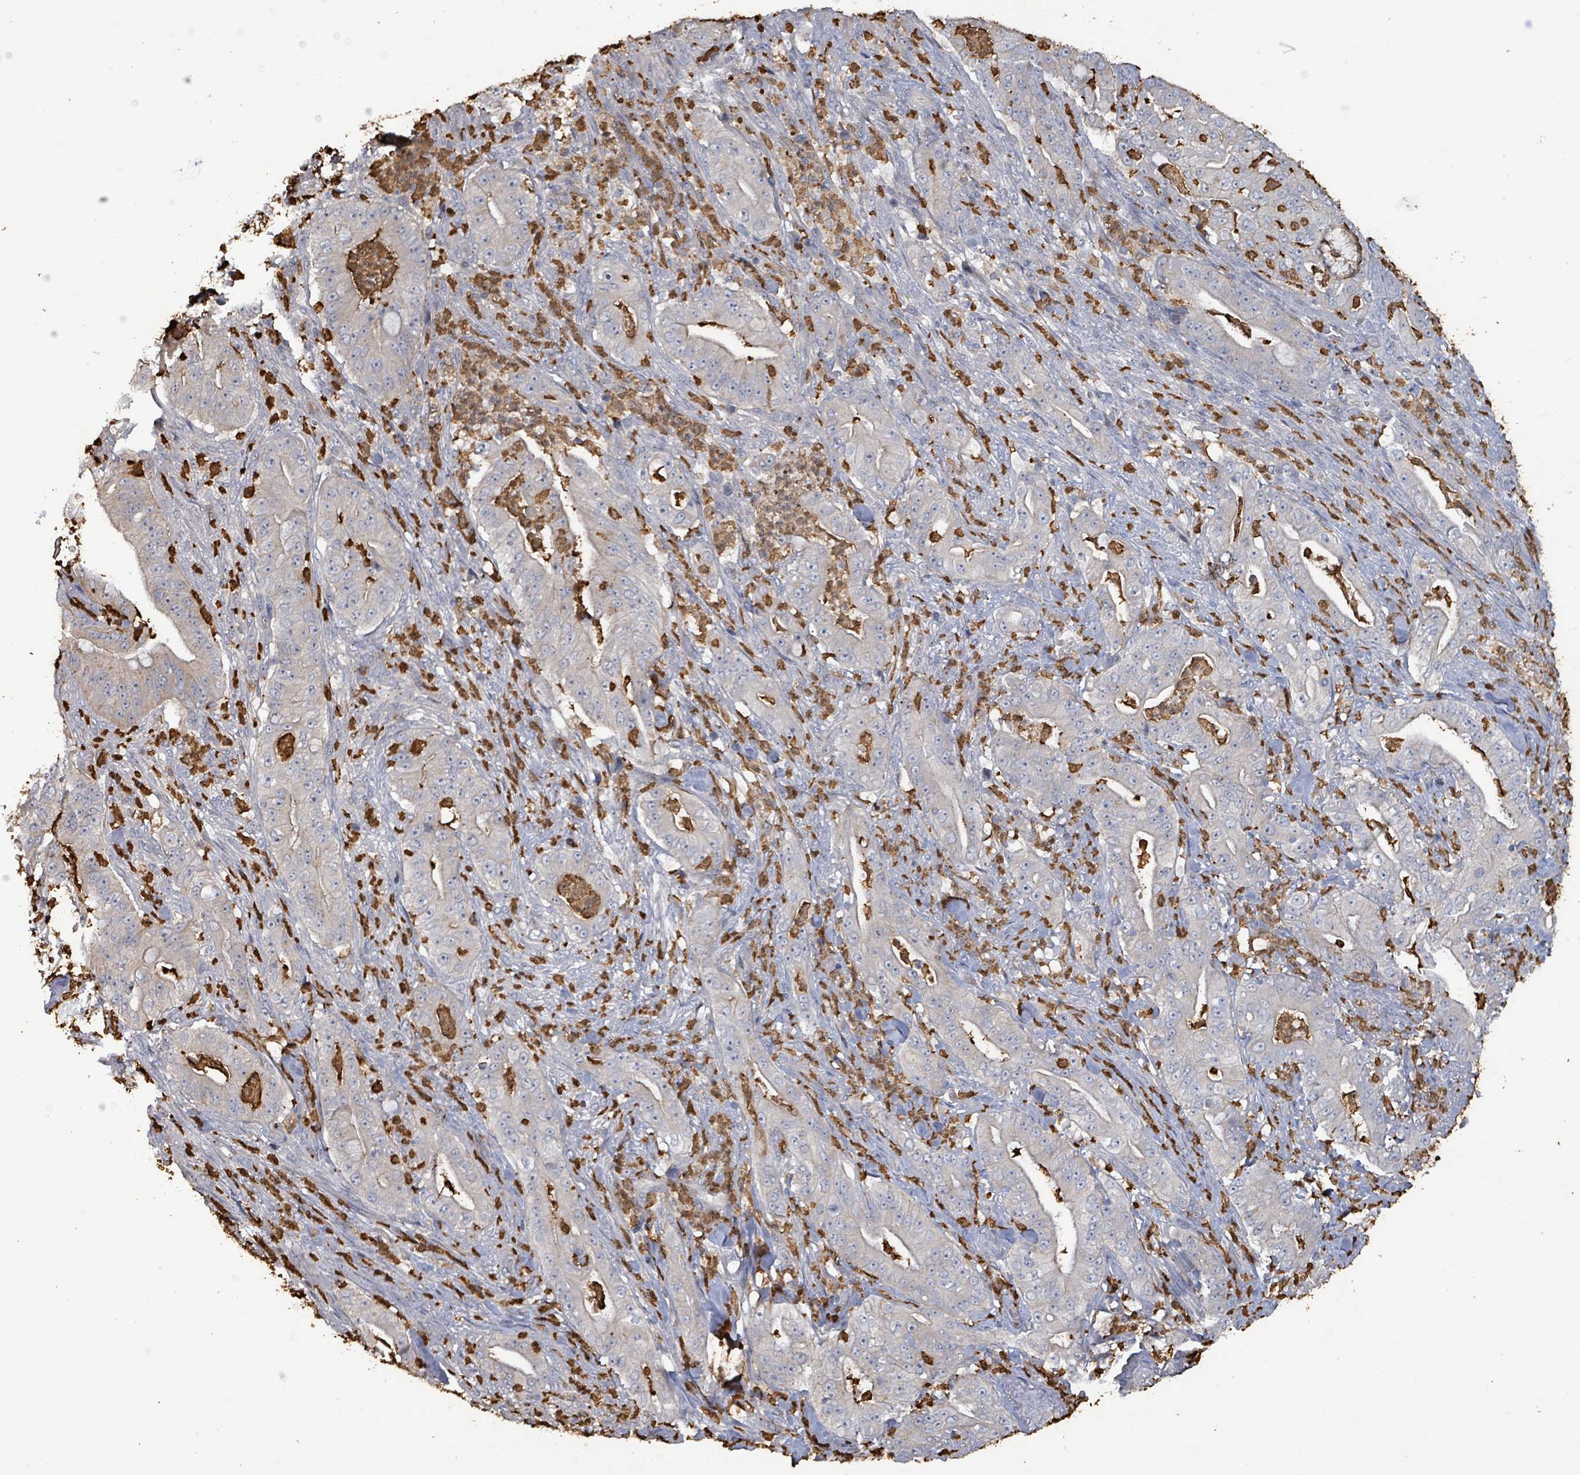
{"staining": {"intensity": "negative", "quantity": "none", "location": "none"}, "tissue": "pancreatic cancer", "cell_type": "Tumor cells", "image_type": "cancer", "snomed": [{"axis": "morphology", "description": "Adenocarcinoma, NOS"}, {"axis": "topography", "description": "Pancreas"}], "caption": "Histopathology image shows no significant protein positivity in tumor cells of pancreatic cancer. (DAB immunohistochemistry with hematoxylin counter stain).", "gene": "FAM210A", "patient": {"sex": "male", "age": 71}}